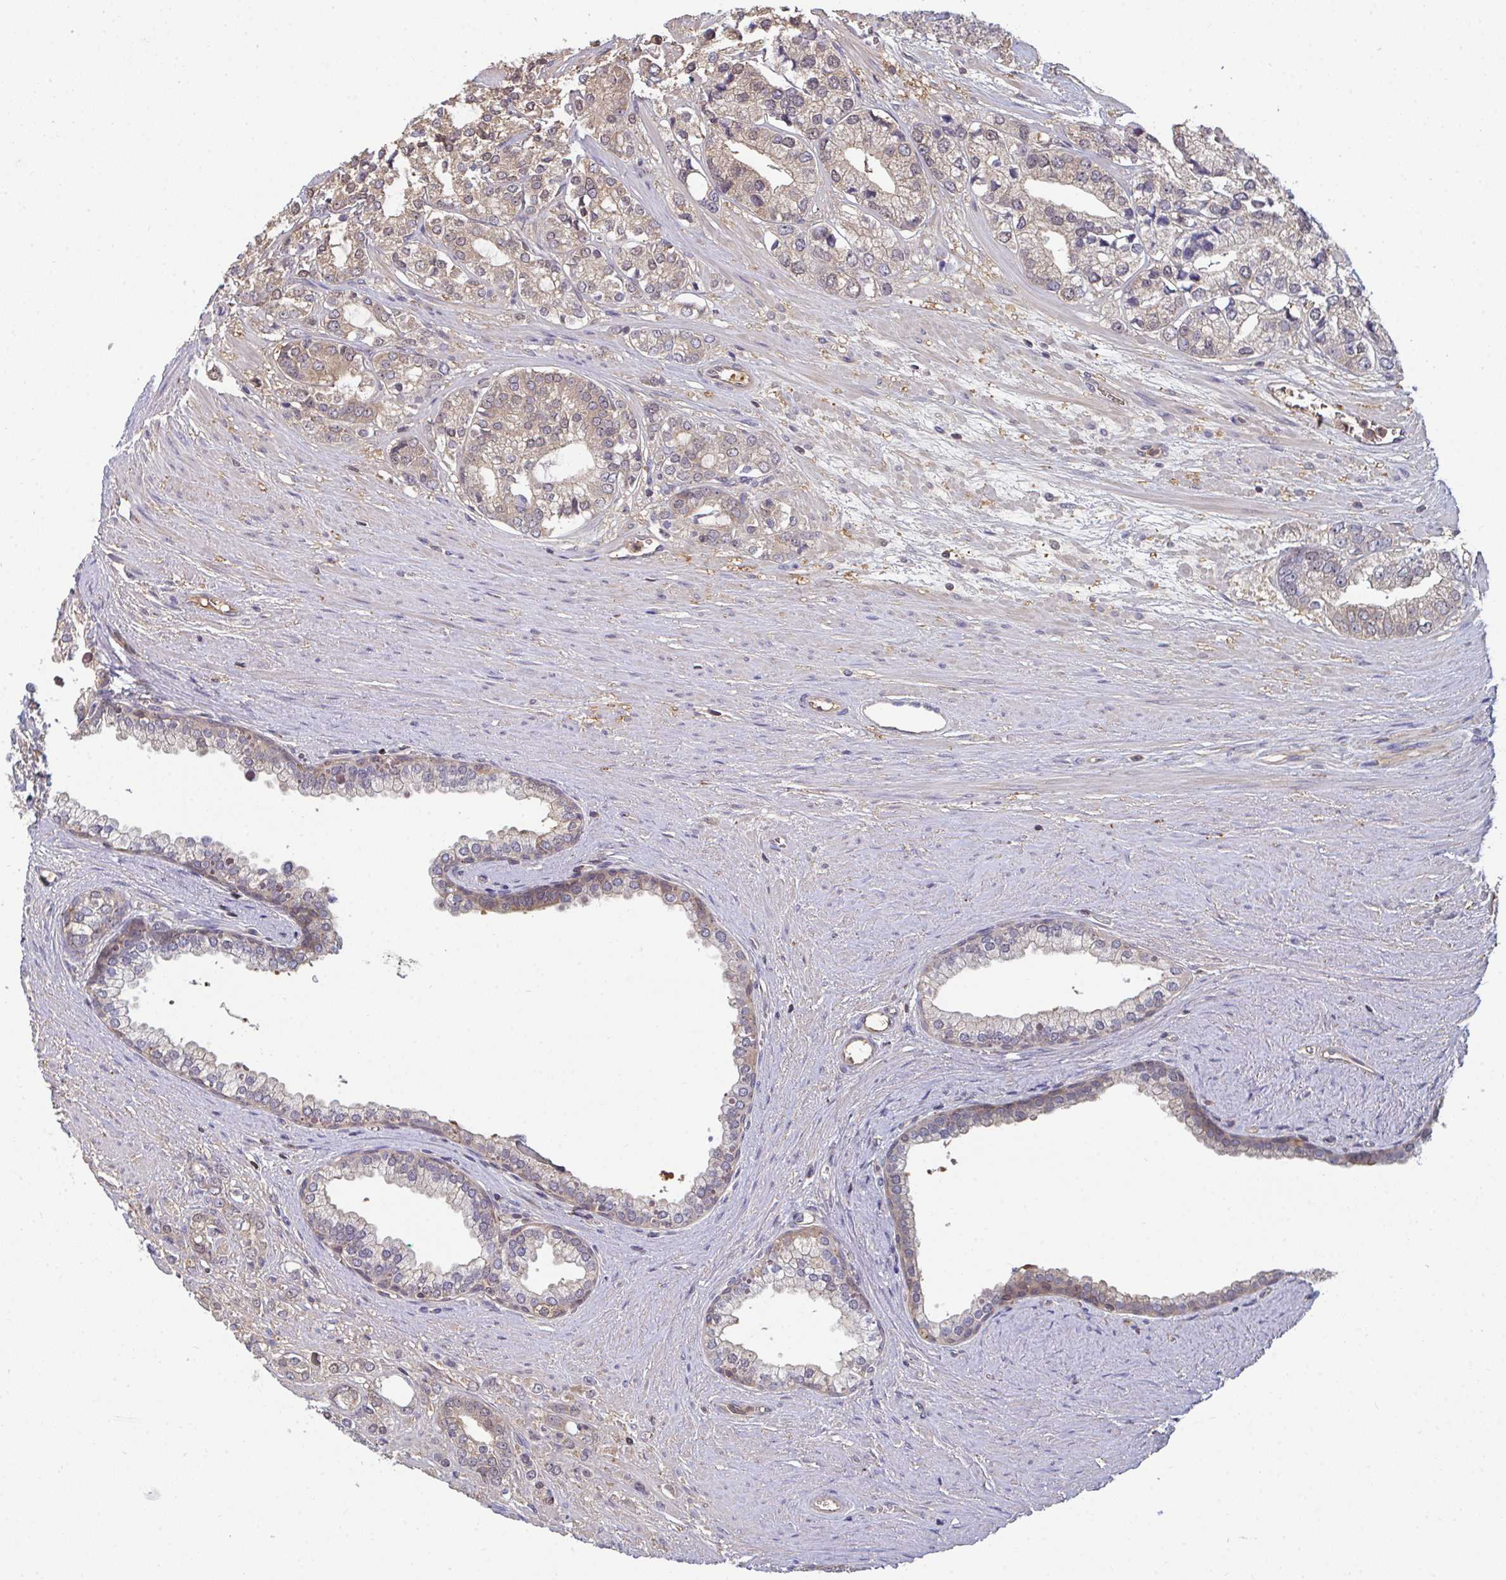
{"staining": {"intensity": "weak", "quantity": "25%-75%", "location": "cytoplasmic/membranous,nuclear"}, "tissue": "prostate cancer", "cell_type": "Tumor cells", "image_type": "cancer", "snomed": [{"axis": "morphology", "description": "Adenocarcinoma, High grade"}, {"axis": "topography", "description": "Prostate"}], "caption": "Immunohistochemical staining of prostate adenocarcinoma (high-grade) demonstrates weak cytoplasmic/membranous and nuclear protein staining in about 25%-75% of tumor cells.", "gene": "TTC9C", "patient": {"sex": "male", "age": 58}}